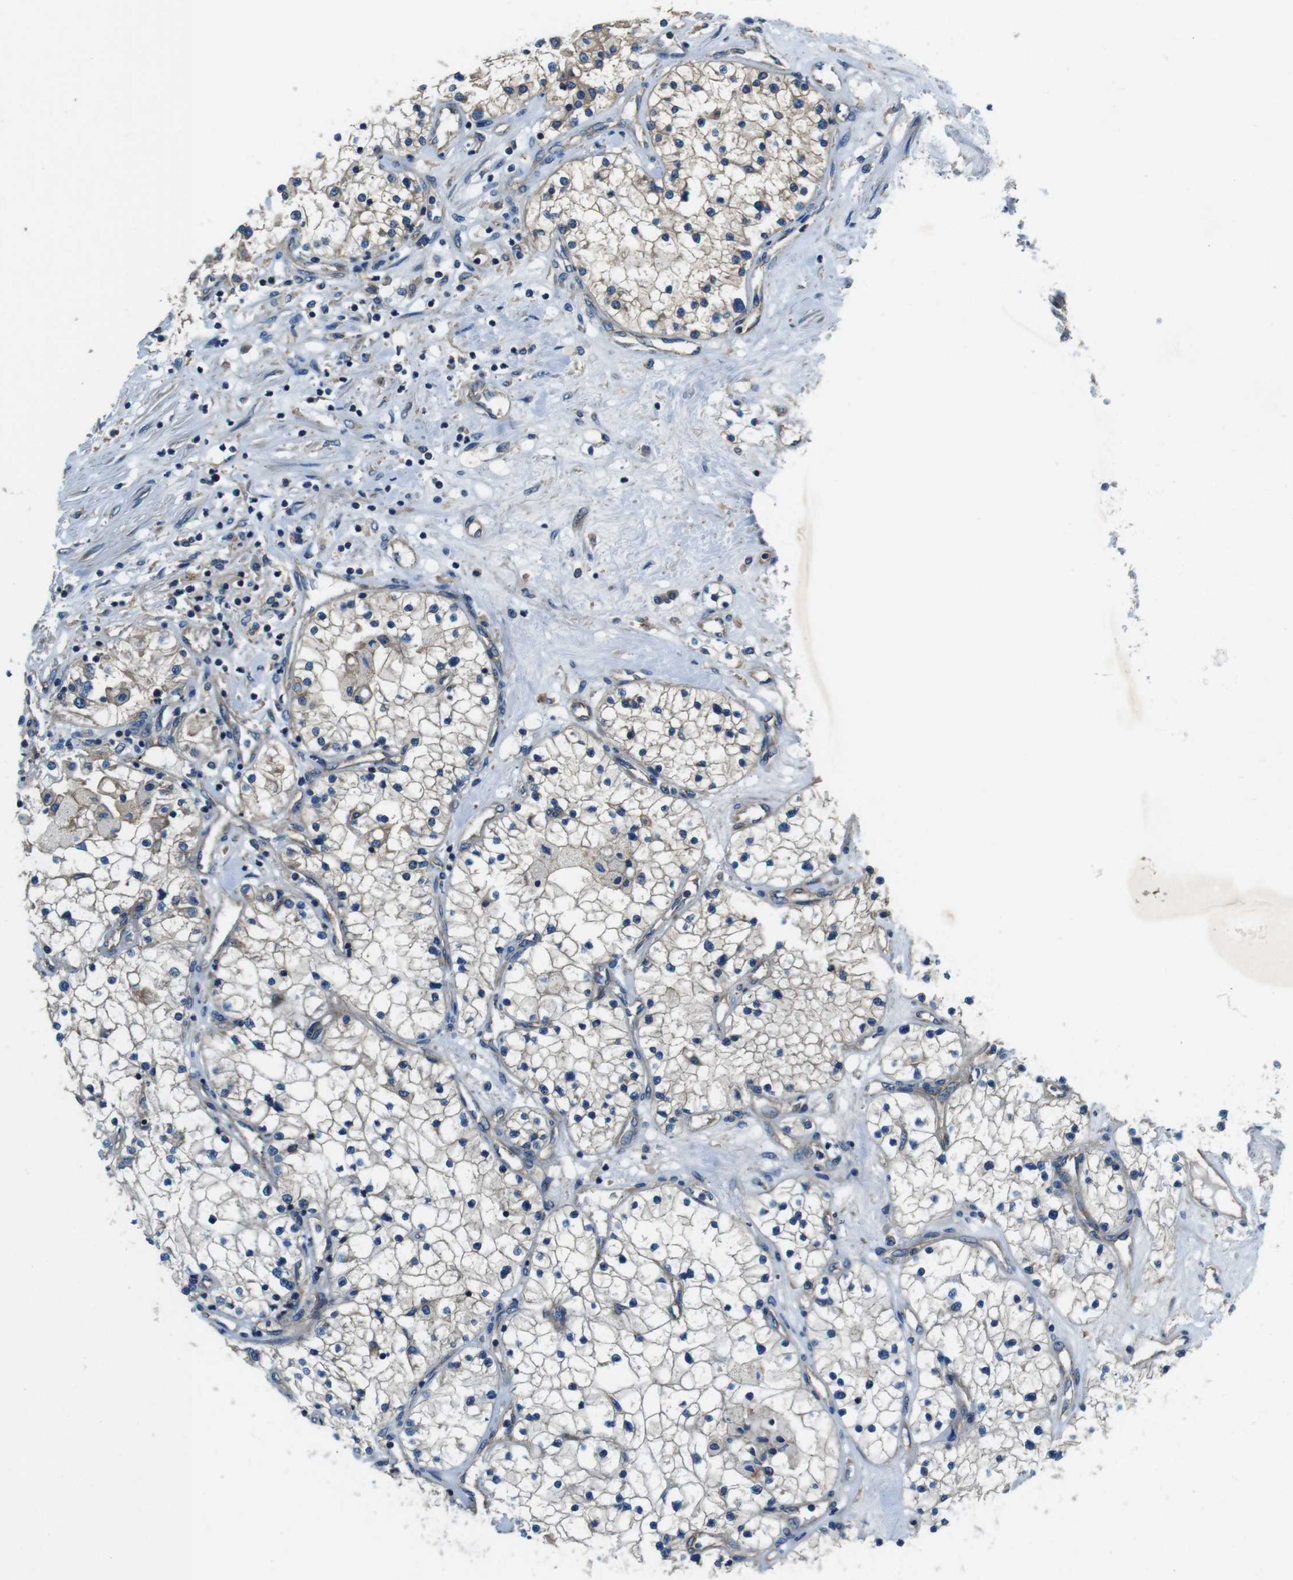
{"staining": {"intensity": "weak", "quantity": "25%-75%", "location": "cytoplasmic/membranous"}, "tissue": "renal cancer", "cell_type": "Tumor cells", "image_type": "cancer", "snomed": [{"axis": "morphology", "description": "Adenocarcinoma, NOS"}, {"axis": "topography", "description": "Kidney"}], "caption": "This is a photomicrograph of immunohistochemistry (IHC) staining of renal cancer, which shows weak staining in the cytoplasmic/membranous of tumor cells.", "gene": "DENND4C", "patient": {"sex": "male", "age": 68}}